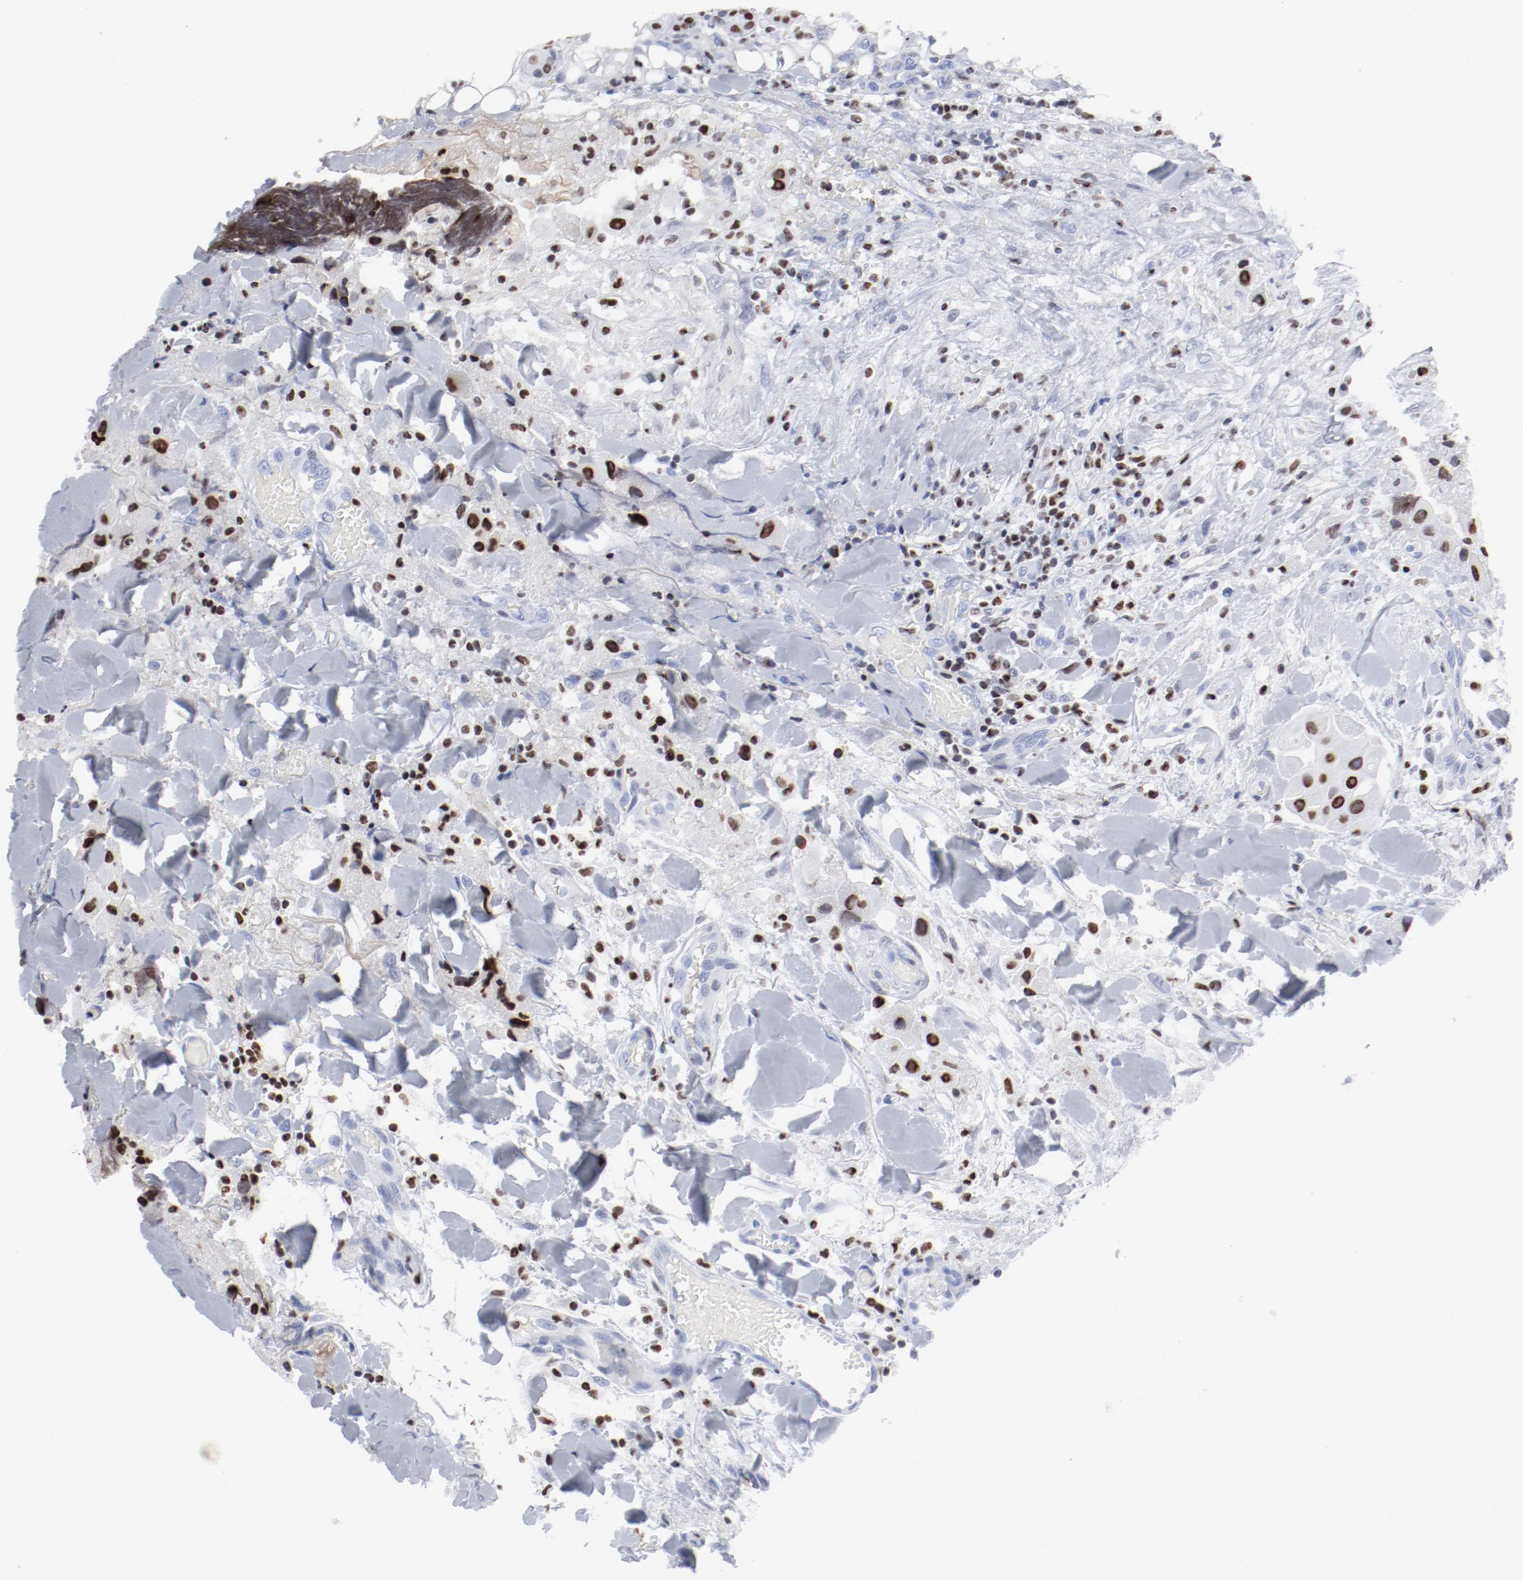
{"staining": {"intensity": "moderate", "quantity": "25%-75%", "location": "nuclear"}, "tissue": "head and neck cancer", "cell_type": "Tumor cells", "image_type": "cancer", "snomed": [{"axis": "morphology", "description": "Normal tissue, NOS"}, {"axis": "morphology", "description": "Adenocarcinoma, NOS"}, {"axis": "topography", "description": "Salivary gland"}, {"axis": "topography", "description": "Head-Neck"}], "caption": "Head and neck cancer (adenocarcinoma) stained for a protein shows moderate nuclear positivity in tumor cells. The protein of interest is shown in brown color, while the nuclei are stained blue.", "gene": "SMARCC2", "patient": {"sex": "male", "age": 80}}